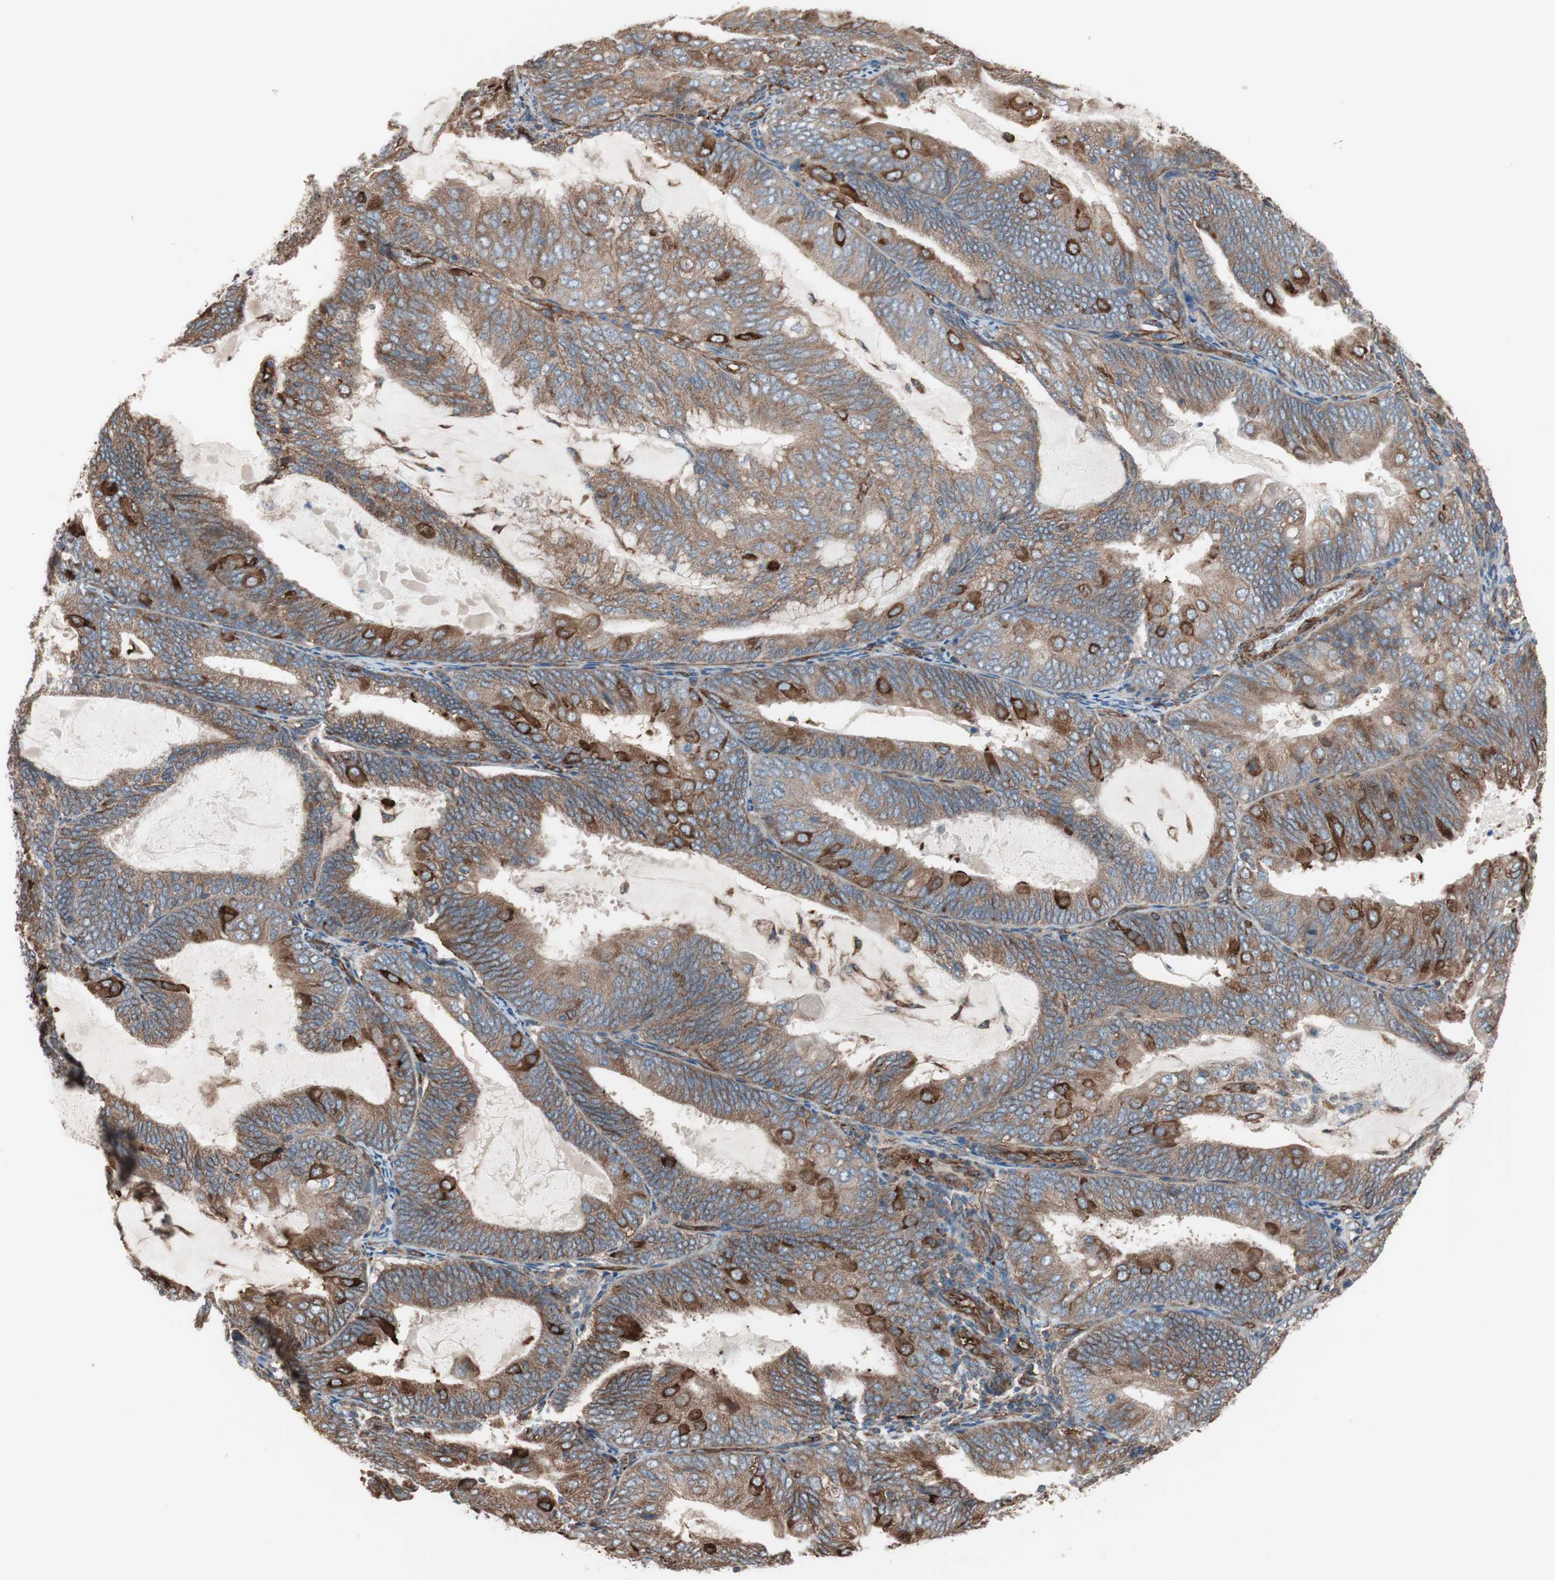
{"staining": {"intensity": "moderate", "quantity": ">75%", "location": "cytoplasmic/membranous"}, "tissue": "endometrial cancer", "cell_type": "Tumor cells", "image_type": "cancer", "snomed": [{"axis": "morphology", "description": "Adenocarcinoma, NOS"}, {"axis": "topography", "description": "Endometrium"}], "caption": "A brown stain labels moderate cytoplasmic/membranous staining of a protein in endometrial cancer tumor cells.", "gene": "GPSM2", "patient": {"sex": "female", "age": 81}}